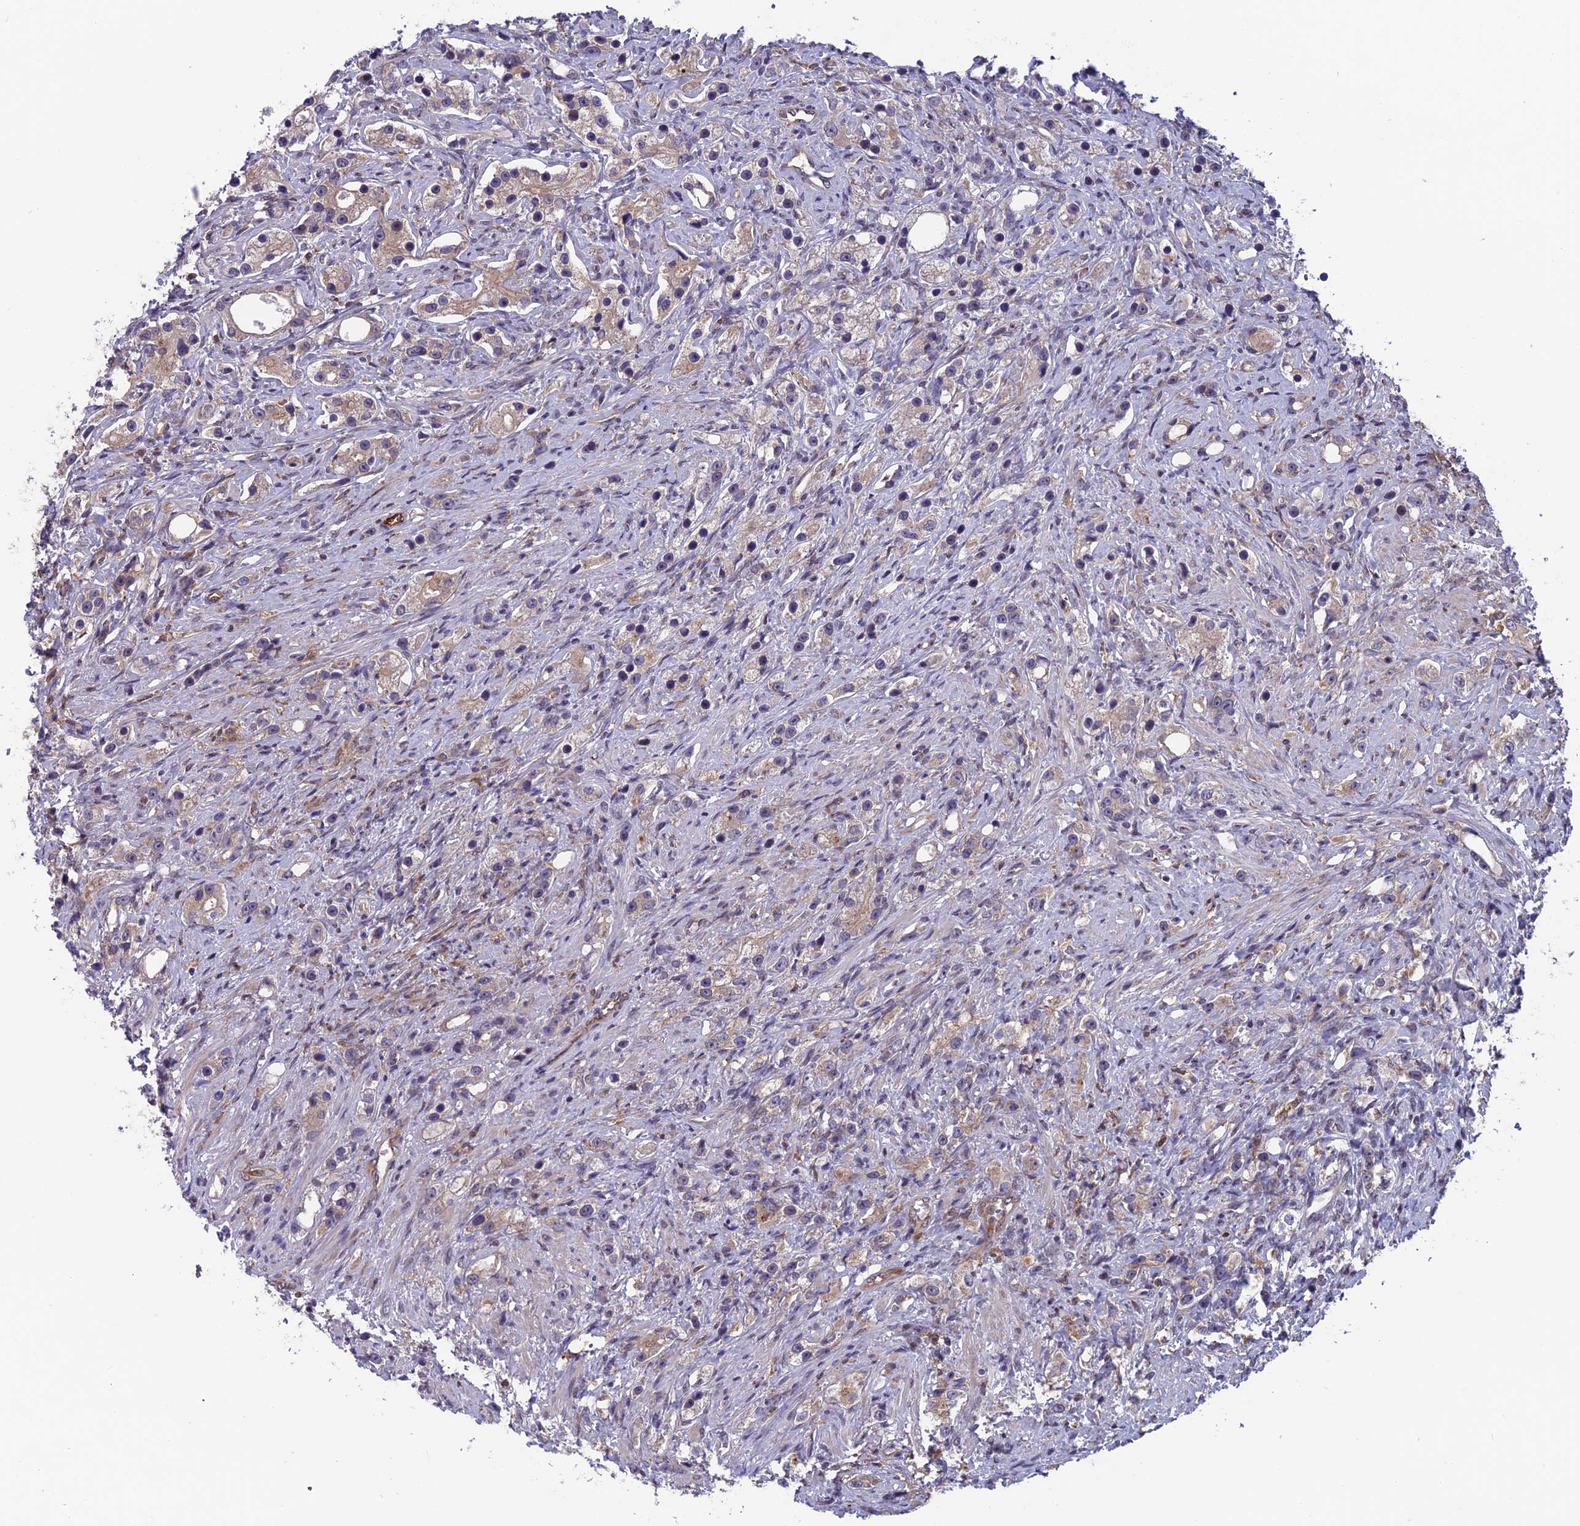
{"staining": {"intensity": "weak", "quantity": "25%-75%", "location": "cytoplasmic/membranous"}, "tissue": "prostate cancer", "cell_type": "Tumor cells", "image_type": "cancer", "snomed": [{"axis": "morphology", "description": "Adenocarcinoma, High grade"}, {"axis": "topography", "description": "Prostate"}], "caption": "A high-resolution image shows immunohistochemistry staining of prostate adenocarcinoma (high-grade), which displays weak cytoplasmic/membranous expression in about 25%-75% of tumor cells.", "gene": "MAST2", "patient": {"sex": "male", "age": 63}}